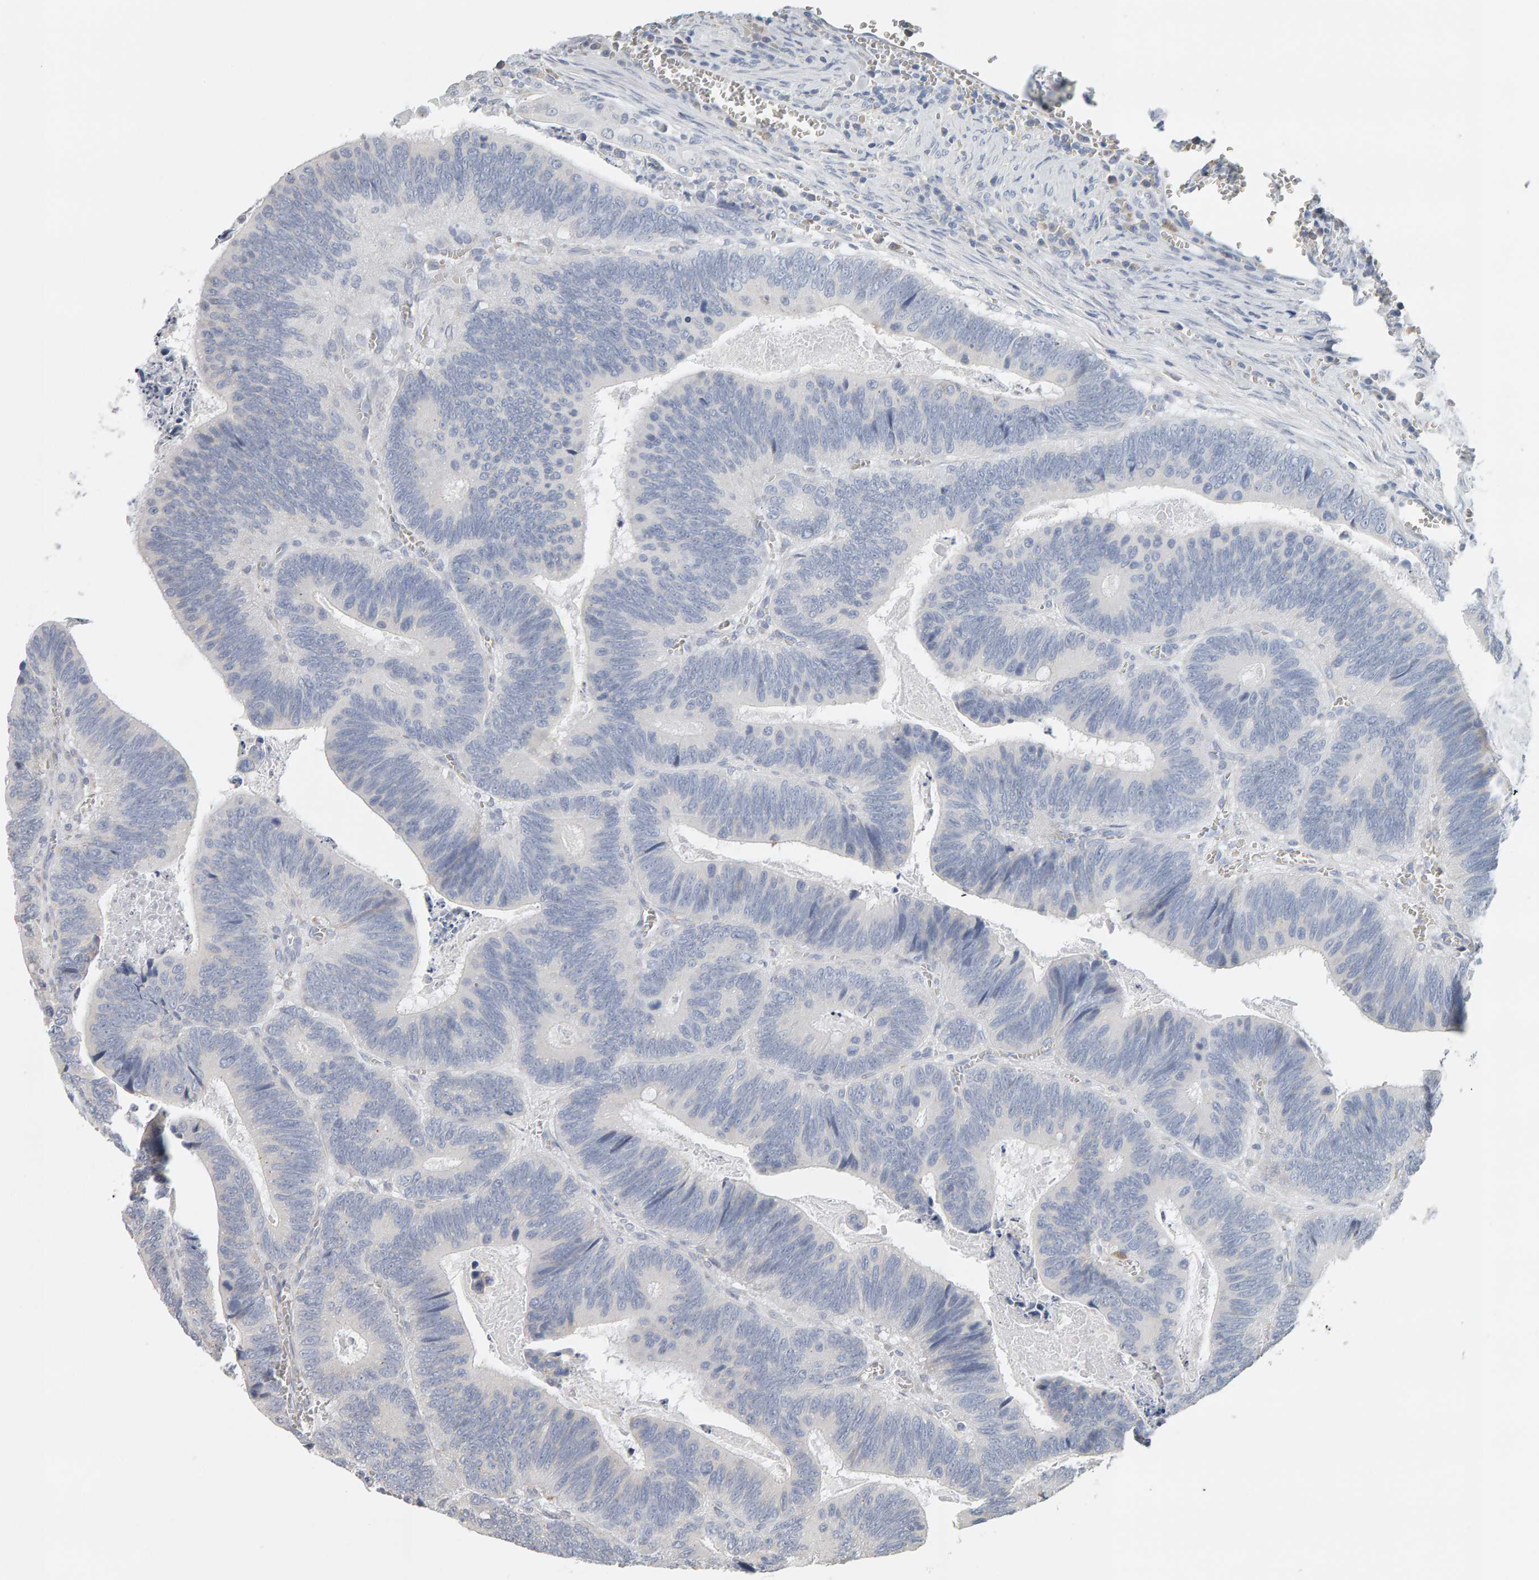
{"staining": {"intensity": "negative", "quantity": "none", "location": "none"}, "tissue": "colorectal cancer", "cell_type": "Tumor cells", "image_type": "cancer", "snomed": [{"axis": "morphology", "description": "Inflammation, NOS"}, {"axis": "morphology", "description": "Adenocarcinoma, NOS"}, {"axis": "topography", "description": "Colon"}], "caption": "An image of adenocarcinoma (colorectal) stained for a protein displays no brown staining in tumor cells.", "gene": "ADHFE1", "patient": {"sex": "male", "age": 72}}